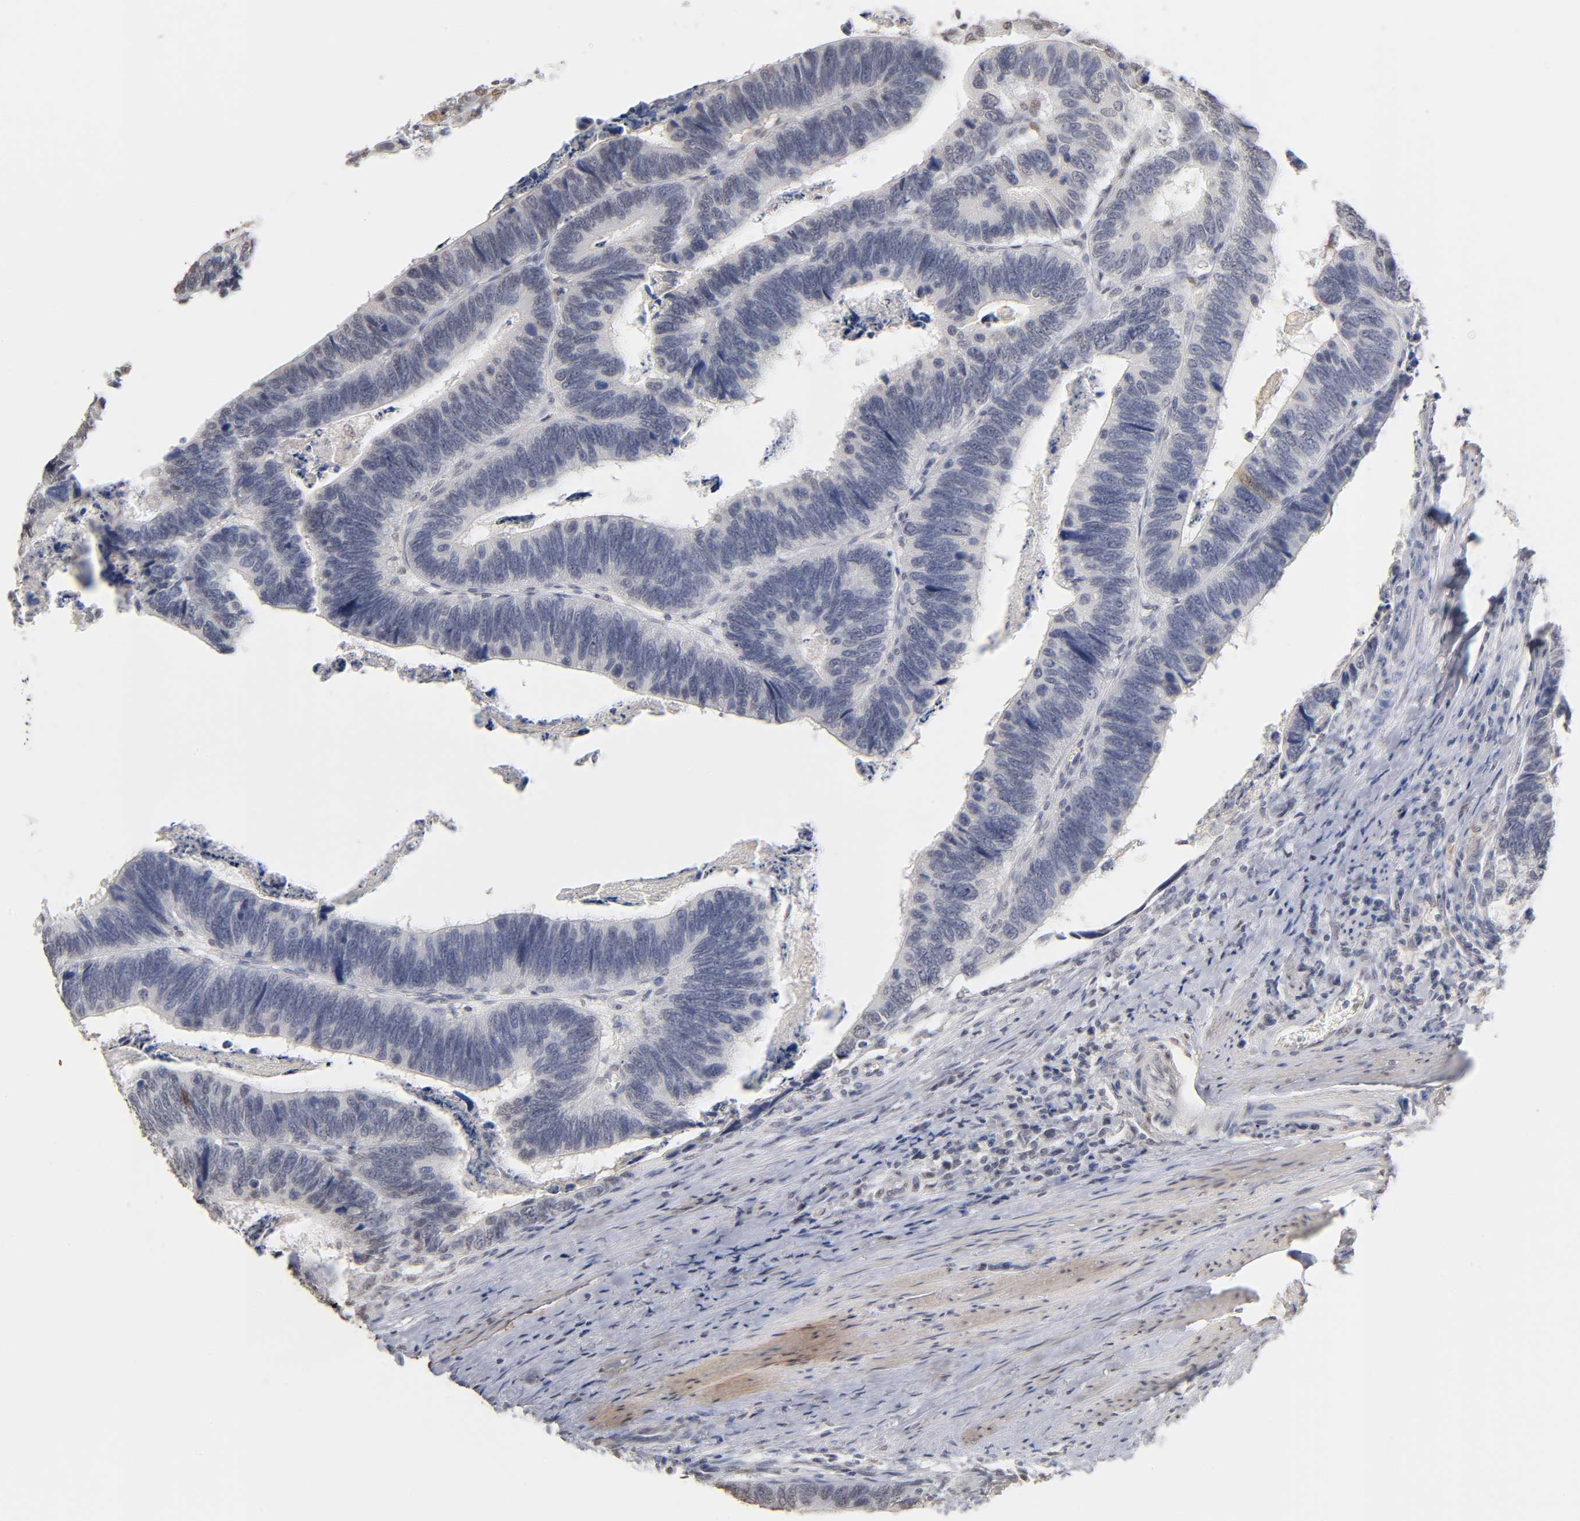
{"staining": {"intensity": "weak", "quantity": "<25%", "location": "nuclear"}, "tissue": "colorectal cancer", "cell_type": "Tumor cells", "image_type": "cancer", "snomed": [{"axis": "morphology", "description": "Adenocarcinoma, NOS"}, {"axis": "topography", "description": "Colon"}], "caption": "High magnification brightfield microscopy of colorectal adenocarcinoma stained with DAB (3,3'-diaminobenzidine) (brown) and counterstained with hematoxylin (blue): tumor cells show no significant positivity.", "gene": "CRABP2", "patient": {"sex": "male", "age": 72}}